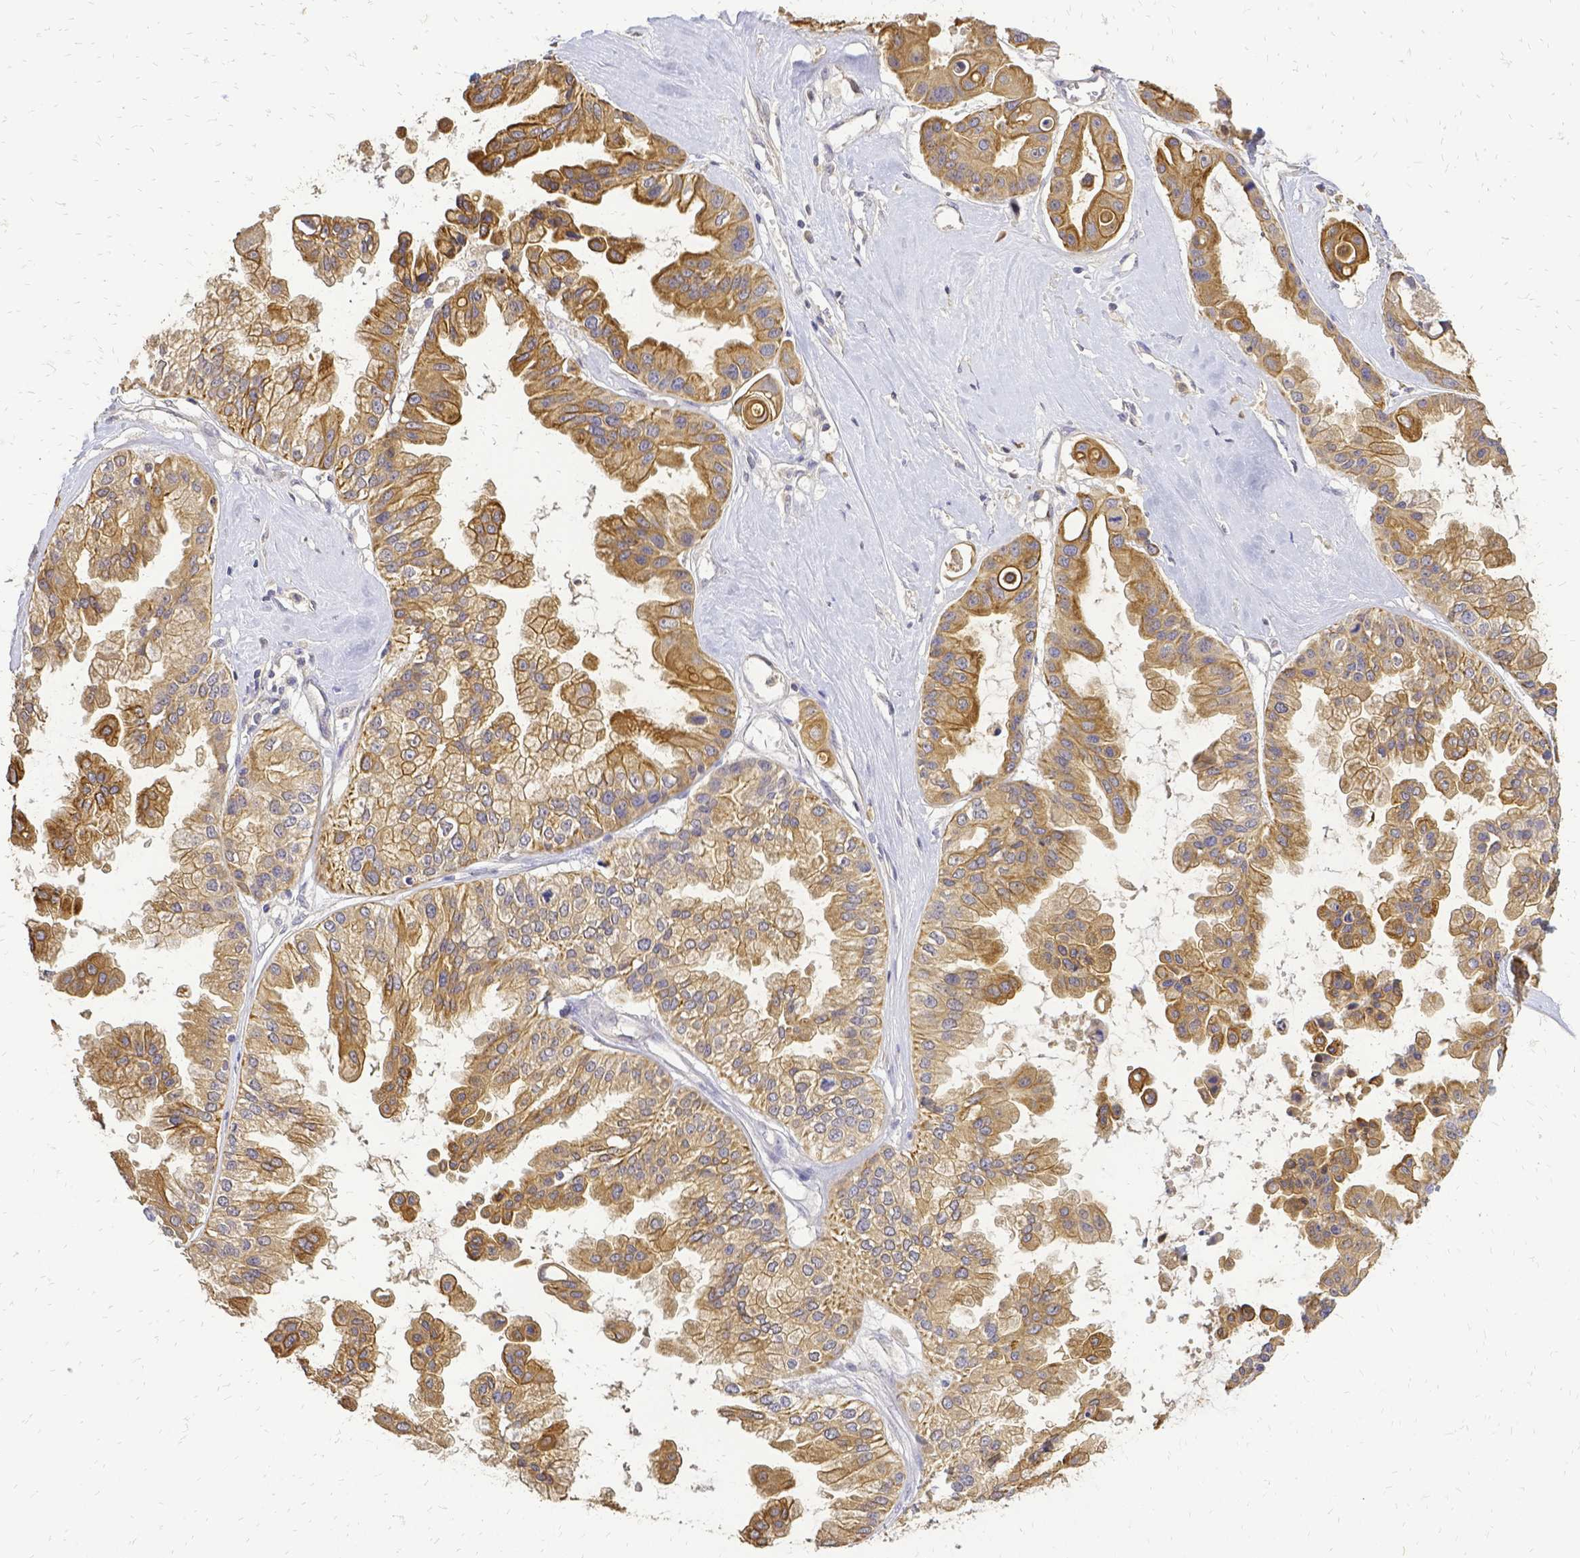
{"staining": {"intensity": "moderate", "quantity": ">75%", "location": "cytoplasmic/membranous"}, "tissue": "ovarian cancer", "cell_type": "Tumor cells", "image_type": "cancer", "snomed": [{"axis": "morphology", "description": "Cystadenocarcinoma, serous, NOS"}, {"axis": "topography", "description": "Ovary"}], "caption": "Immunohistochemical staining of ovarian cancer (serous cystadenocarcinoma) reveals medium levels of moderate cytoplasmic/membranous expression in about >75% of tumor cells.", "gene": "CIB1", "patient": {"sex": "female", "age": 56}}